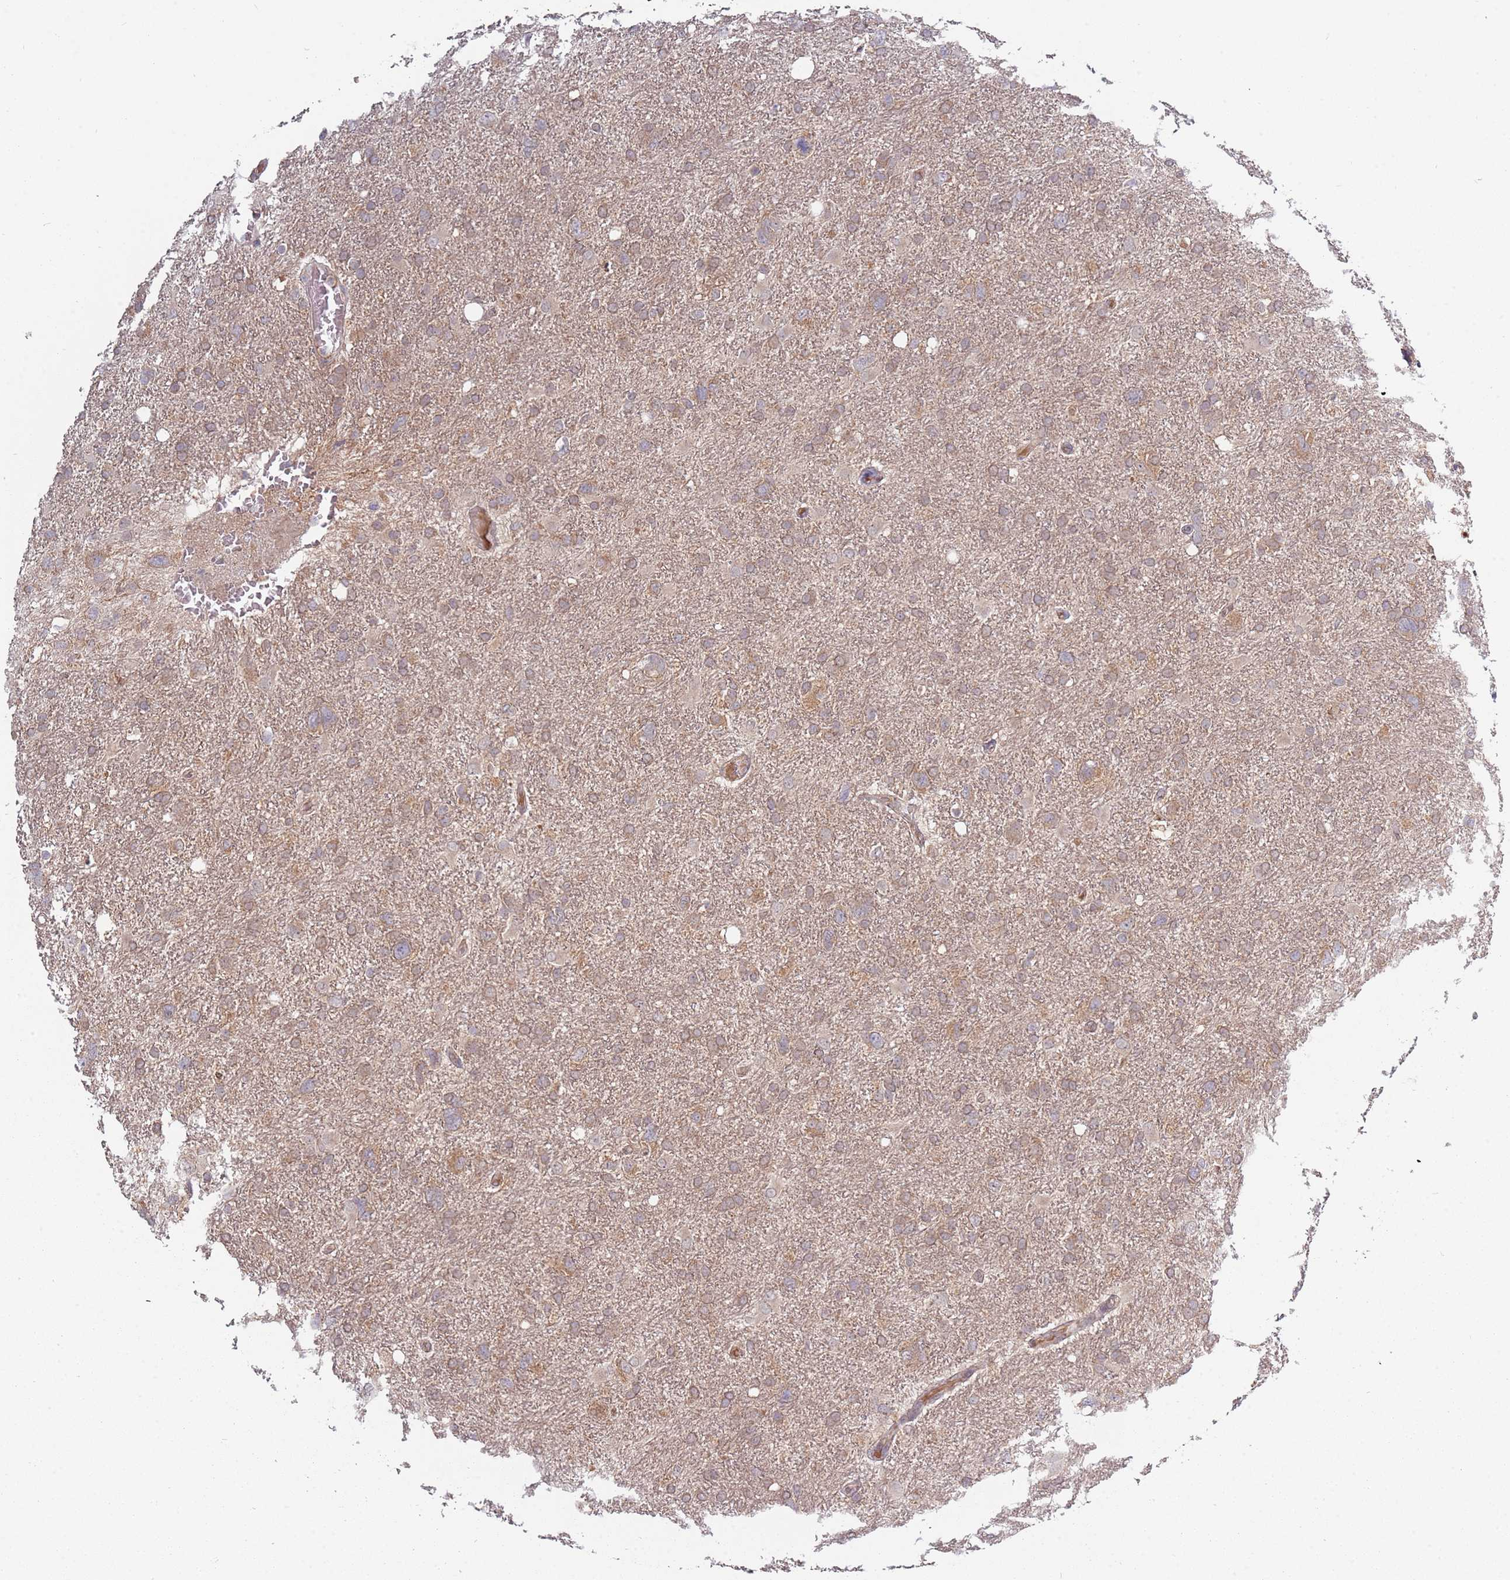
{"staining": {"intensity": "weak", "quantity": ">75%", "location": "cytoplasmic/membranous"}, "tissue": "glioma", "cell_type": "Tumor cells", "image_type": "cancer", "snomed": [{"axis": "morphology", "description": "Glioma, malignant, High grade"}, {"axis": "topography", "description": "Brain"}], "caption": "High-power microscopy captured an IHC histopathology image of glioma, revealing weak cytoplasmic/membranous expression in approximately >75% of tumor cells. (DAB (3,3'-diaminobenzidine) = brown stain, brightfield microscopy at high magnification).", "gene": "USP32", "patient": {"sex": "male", "age": 61}}